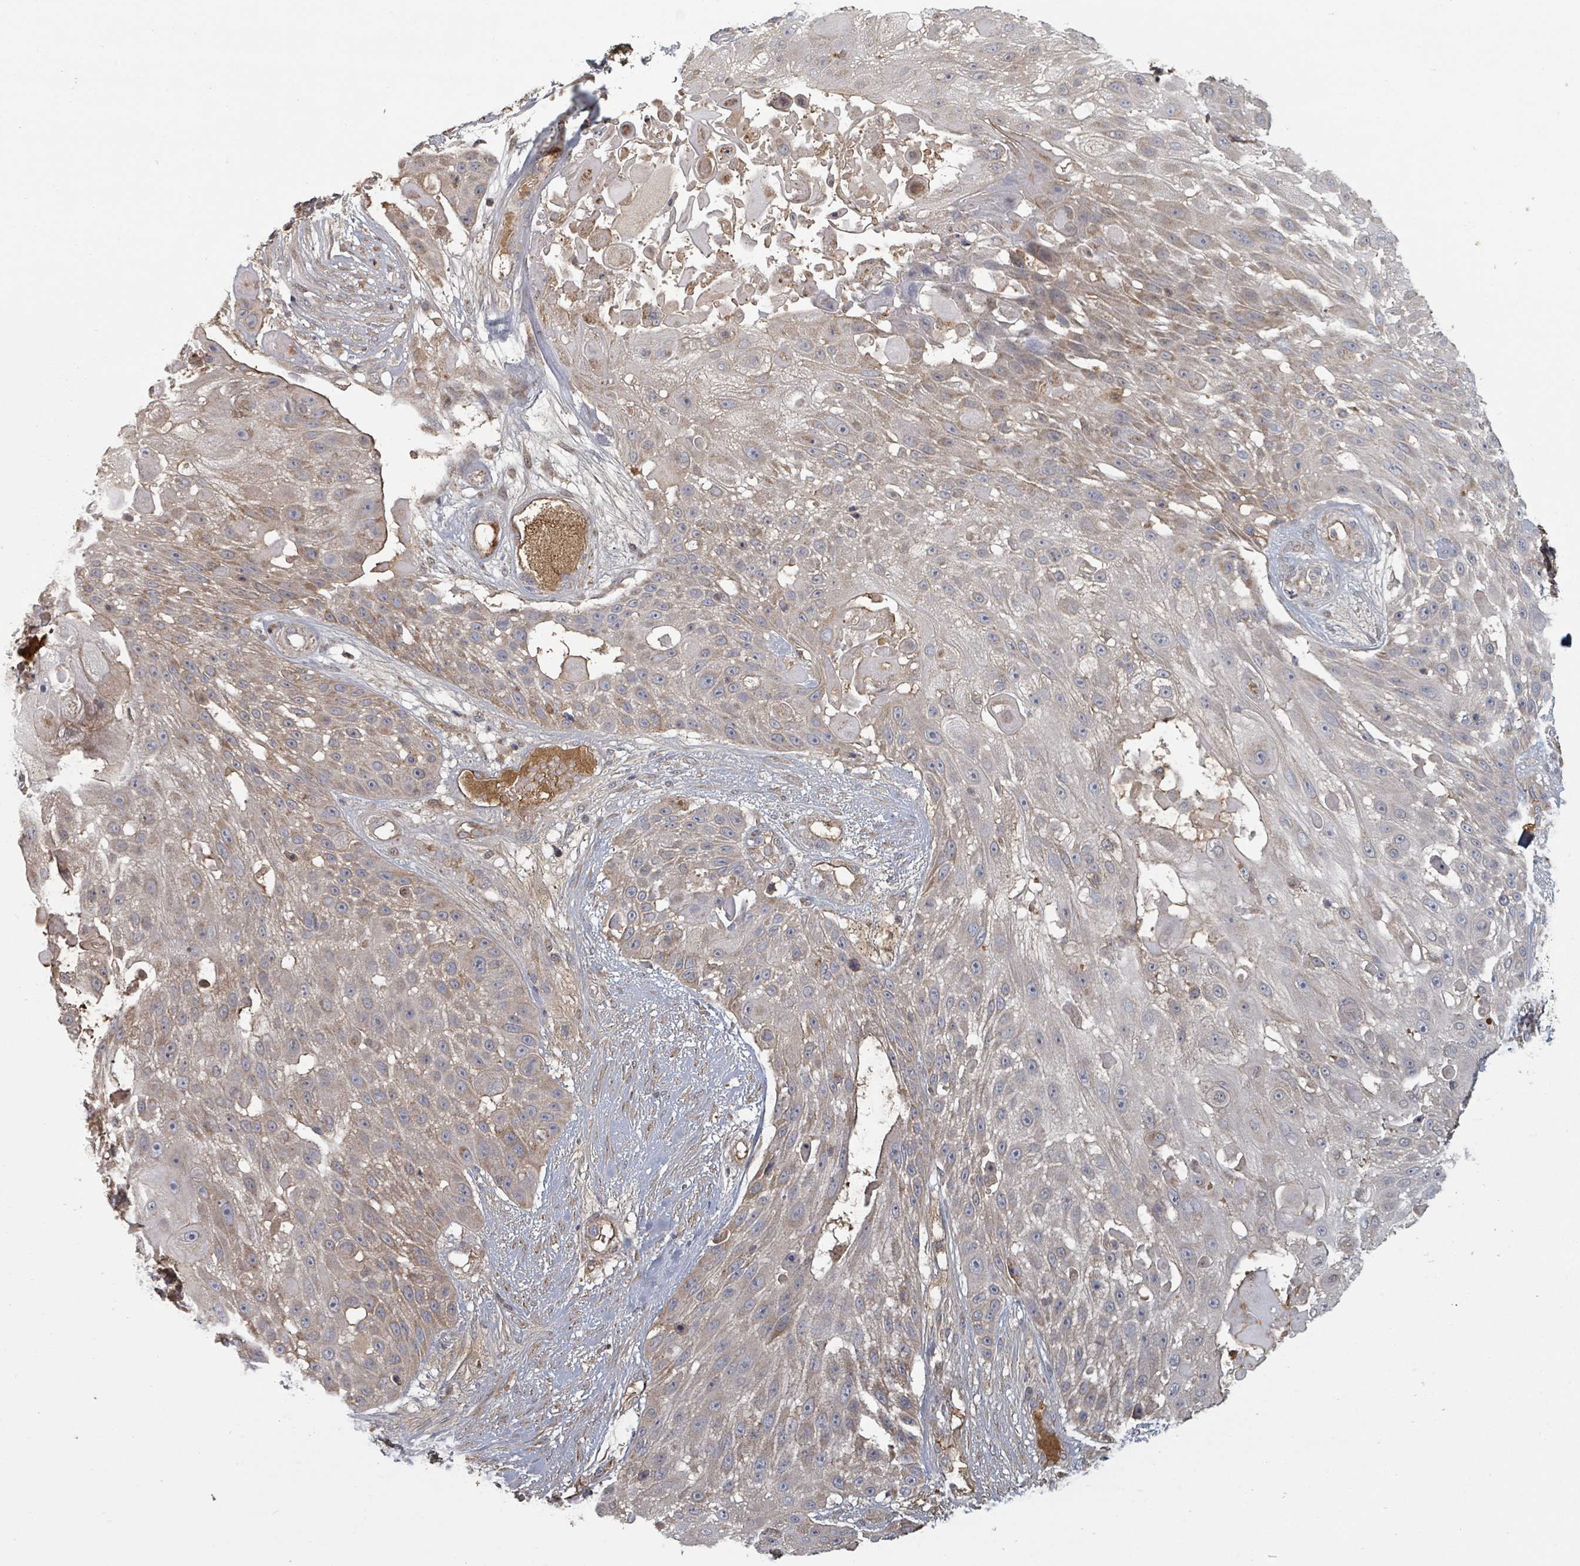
{"staining": {"intensity": "weak", "quantity": "25%-75%", "location": "cytoplasmic/membranous"}, "tissue": "skin cancer", "cell_type": "Tumor cells", "image_type": "cancer", "snomed": [{"axis": "morphology", "description": "Squamous cell carcinoma, NOS"}, {"axis": "topography", "description": "Skin"}], "caption": "There is low levels of weak cytoplasmic/membranous expression in tumor cells of skin squamous cell carcinoma, as demonstrated by immunohistochemical staining (brown color).", "gene": "GABBR1", "patient": {"sex": "female", "age": 86}}